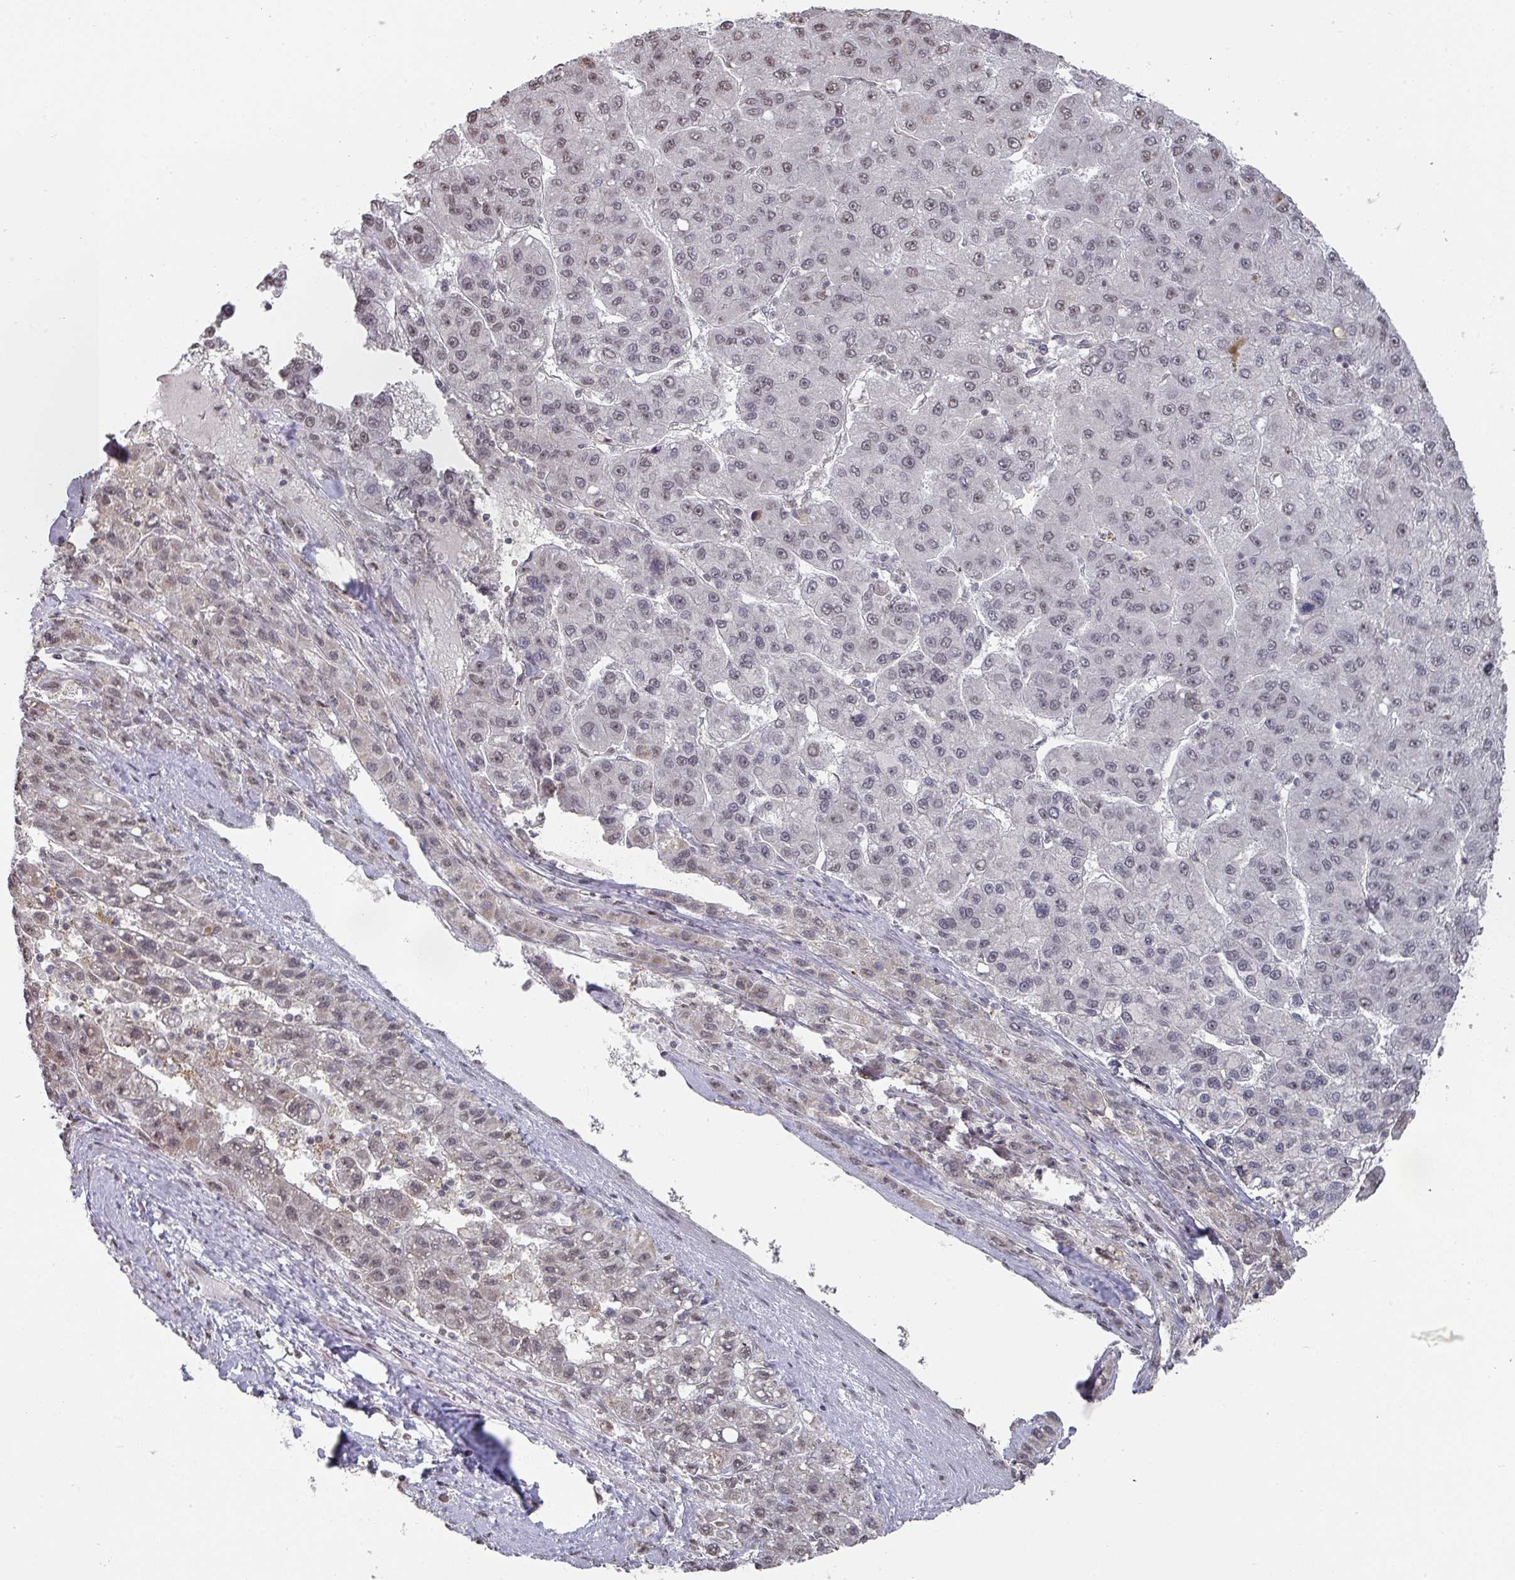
{"staining": {"intensity": "weak", "quantity": "<25%", "location": "nuclear"}, "tissue": "liver cancer", "cell_type": "Tumor cells", "image_type": "cancer", "snomed": [{"axis": "morphology", "description": "Carcinoma, Hepatocellular, NOS"}, {"axis": "topography", "description": "Liver"}], "caption": "This micrograph is of liver cancer (hepatocellular carcinoma) stained with immunohistochemistry to label a protein in brown with the nuclei are counter-stained blue. There is no staining in tumor cells. (Brightfield microscopy of DAB immunohistochemistry (IHC) at high magnification).", "gene": "ZNF654", "patient": {"sex": "female", "age": 82}}